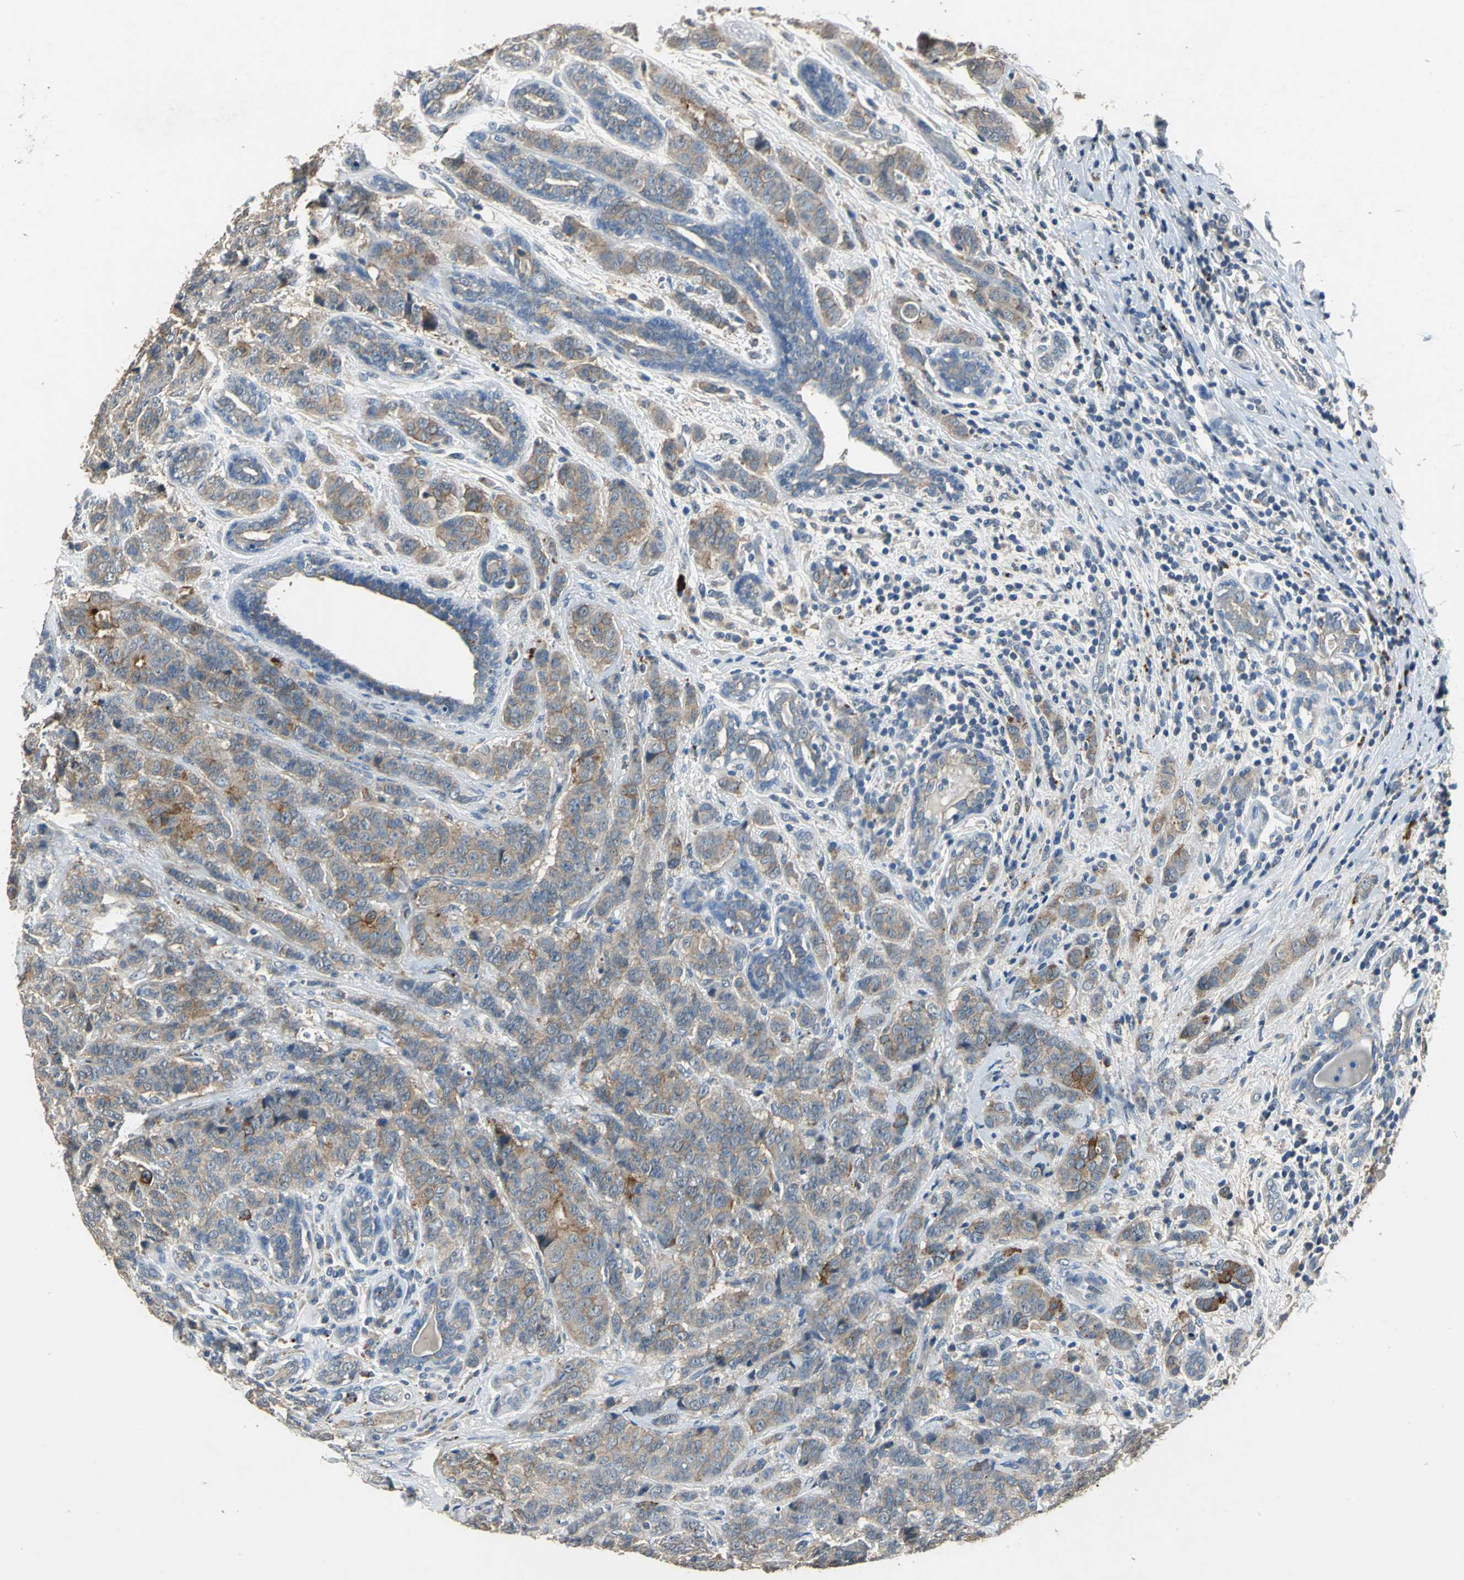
{"staining": {"intensity": "moderate", "quantity": ">75%", "location": "cytoplasmic/membranous"}, "tissue": "breast cancer", "cell_type": "Tumor cells", "image_type": "cancer", "snomed": [{"axis": "morphology", "description": "Duct carcinoma"}, {"axis": "topography", "description": "Breast"}], "caption": "Tumor cells show medium levels of moderate cytoplasmic/membranous staining in approximately >75% of cells in breast invasive ductal carcinoma. Using DAB (brown) and hematoxylin (blue) stains, captured at high magnification using brightfield microscopy.", "gene": "OCLN", "patient": {"sex": "female", "age": 40}}